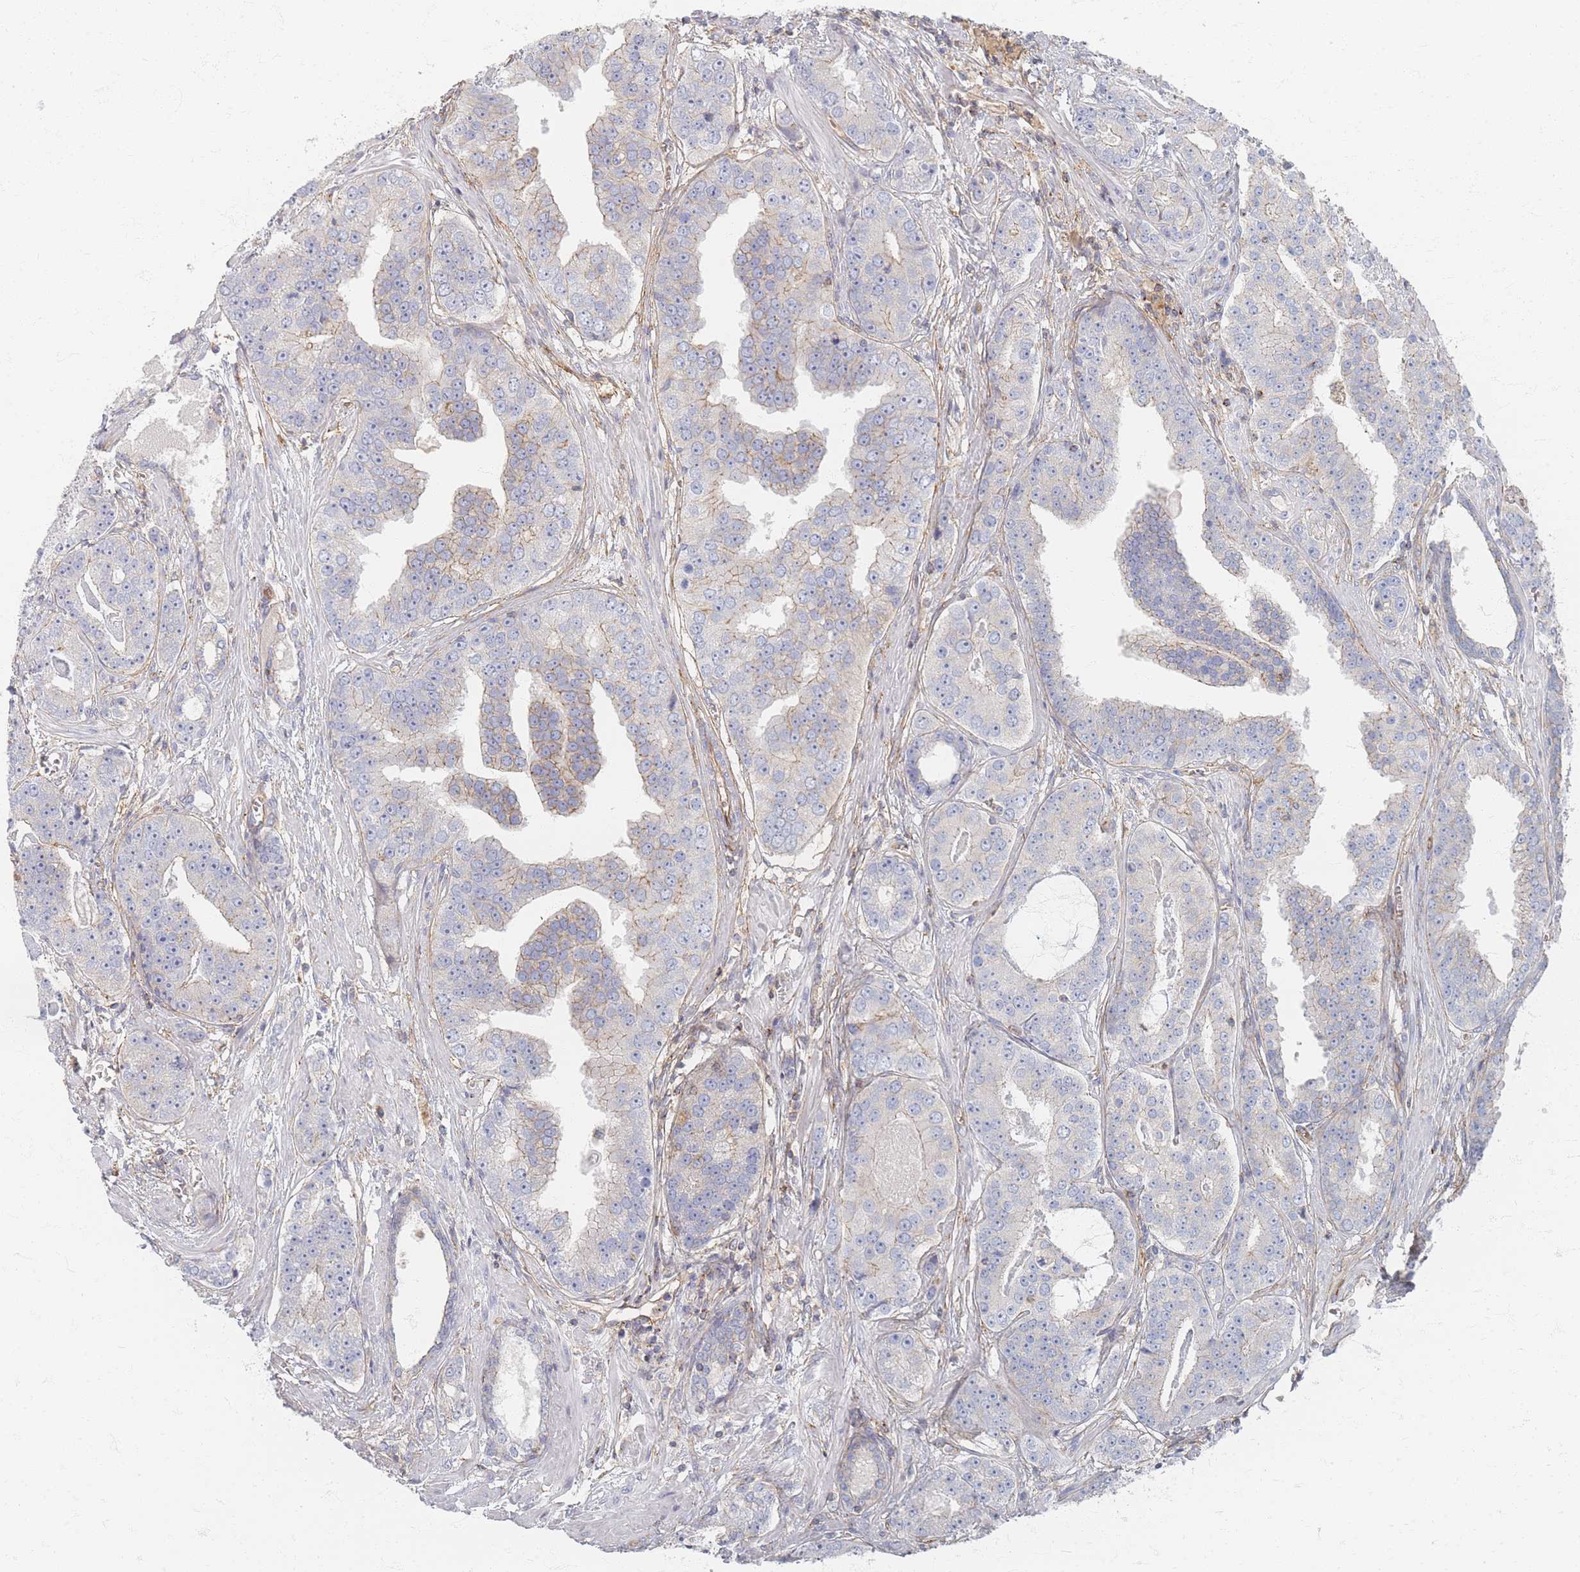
{"staining": {"intensity": "weak", "quantity": "<25%", "location": "cytoplasmic/membranous"}, "tissue": "prostate cancer", "cell_type": "Tumor cells", "image_type": "cancer", "snomed": [{"axis": "morphology", "description": "Adenocarcinoma, High grade"}, {"axis": "topography", "description": "Prostate"}], "caption": "Immunohistochemical staining of prostate cancer displays no significant positivity in tumor cells.", "gene": "GNB1", "patient": {"sex": "male", "age": 71}}